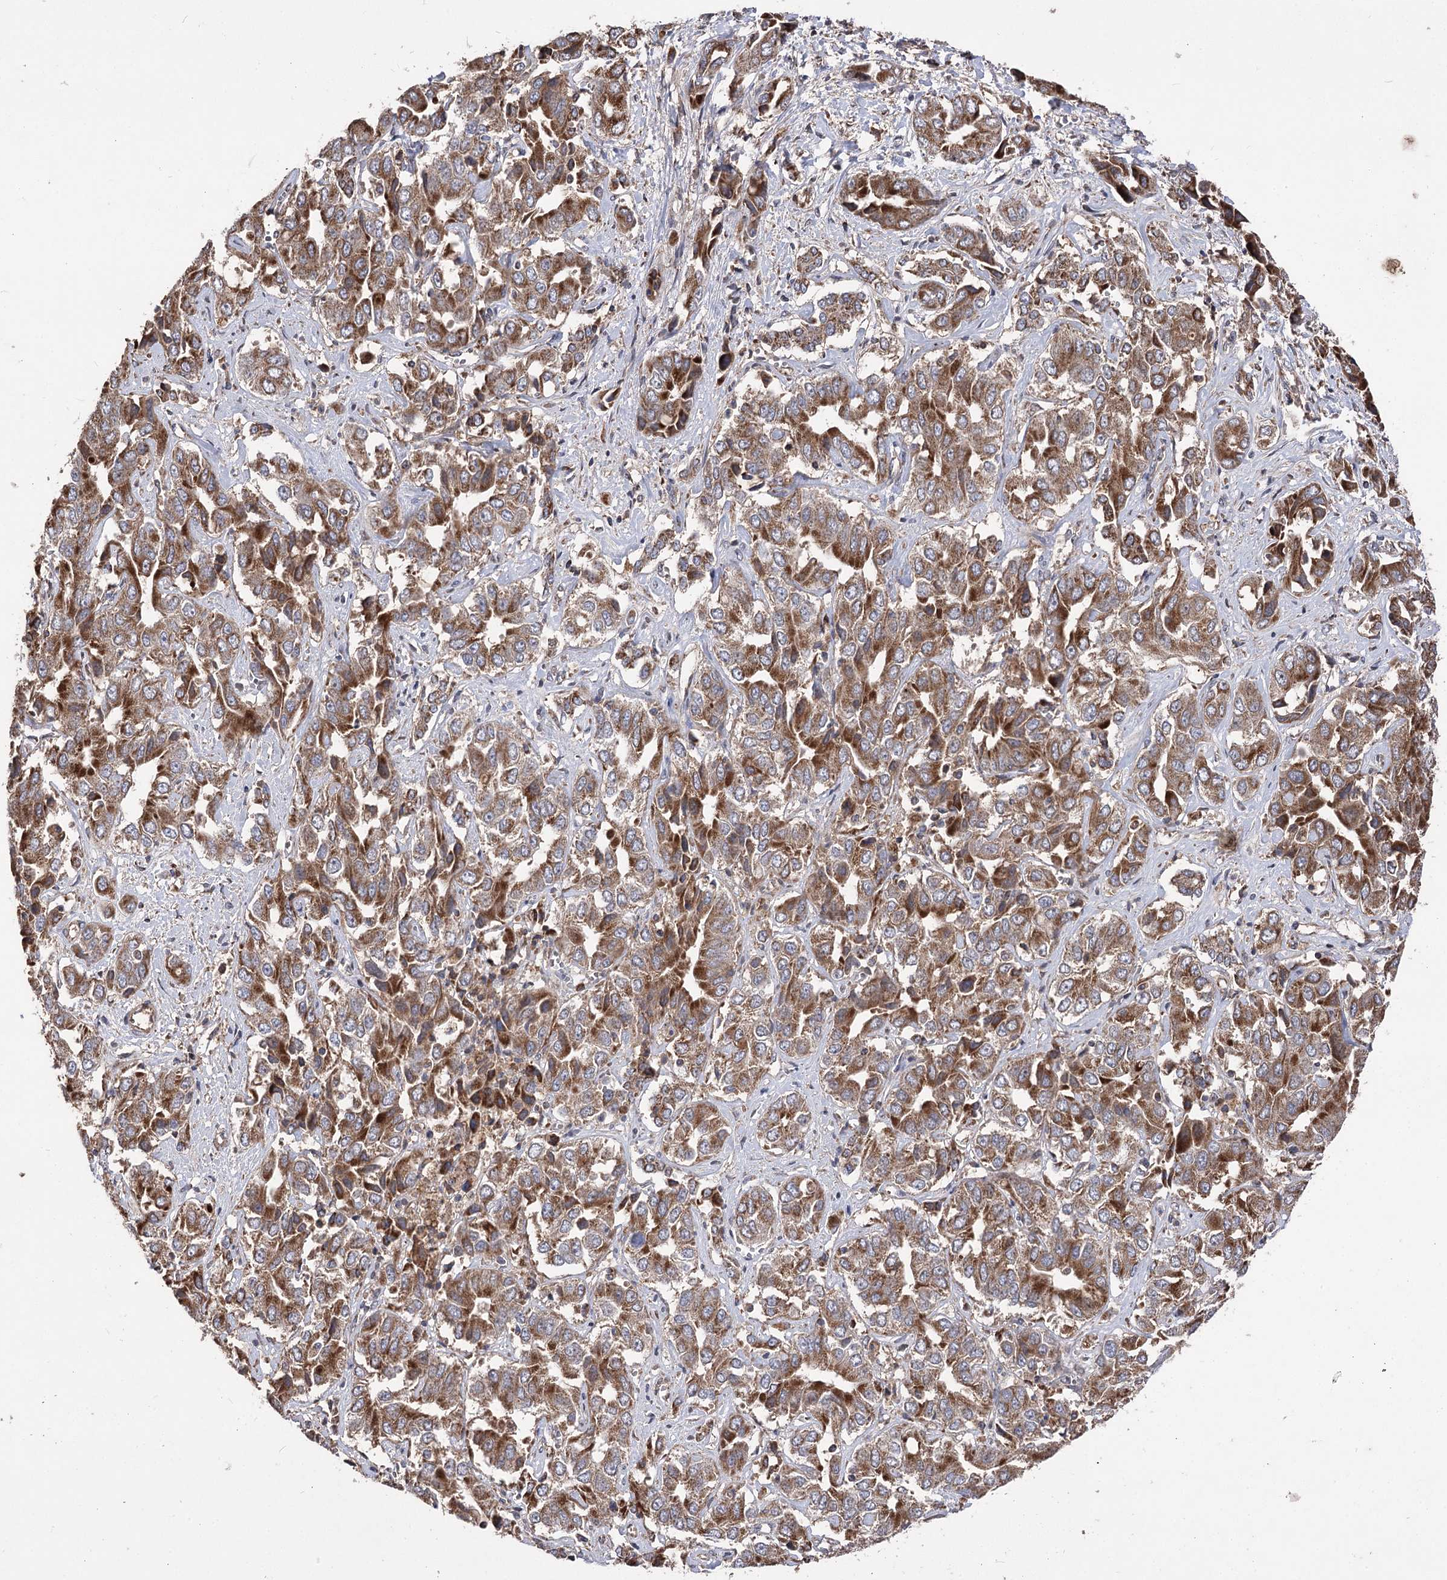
{"staining": {"intensity": "moderate", "quantity": ">75%", "location": "cytoplasmic/membranous"}, "tissue": "liver cancer", "cell_type": "Tumor cells", "image_type": "cancer", "snomed": [{"axis": "morphology", "description": "Cholangiocarcinoma"}, {"axis": "topography", "description": "Liver"}], "caption": "The micrograph demonstrates a brown stain indicating the presence of a protein in the cytoplasmic/membranous of tumor cells in liver cholangiocarcinoma.", "gene": "RASSF3", "patient": {"sex": "female", "age": 52}}